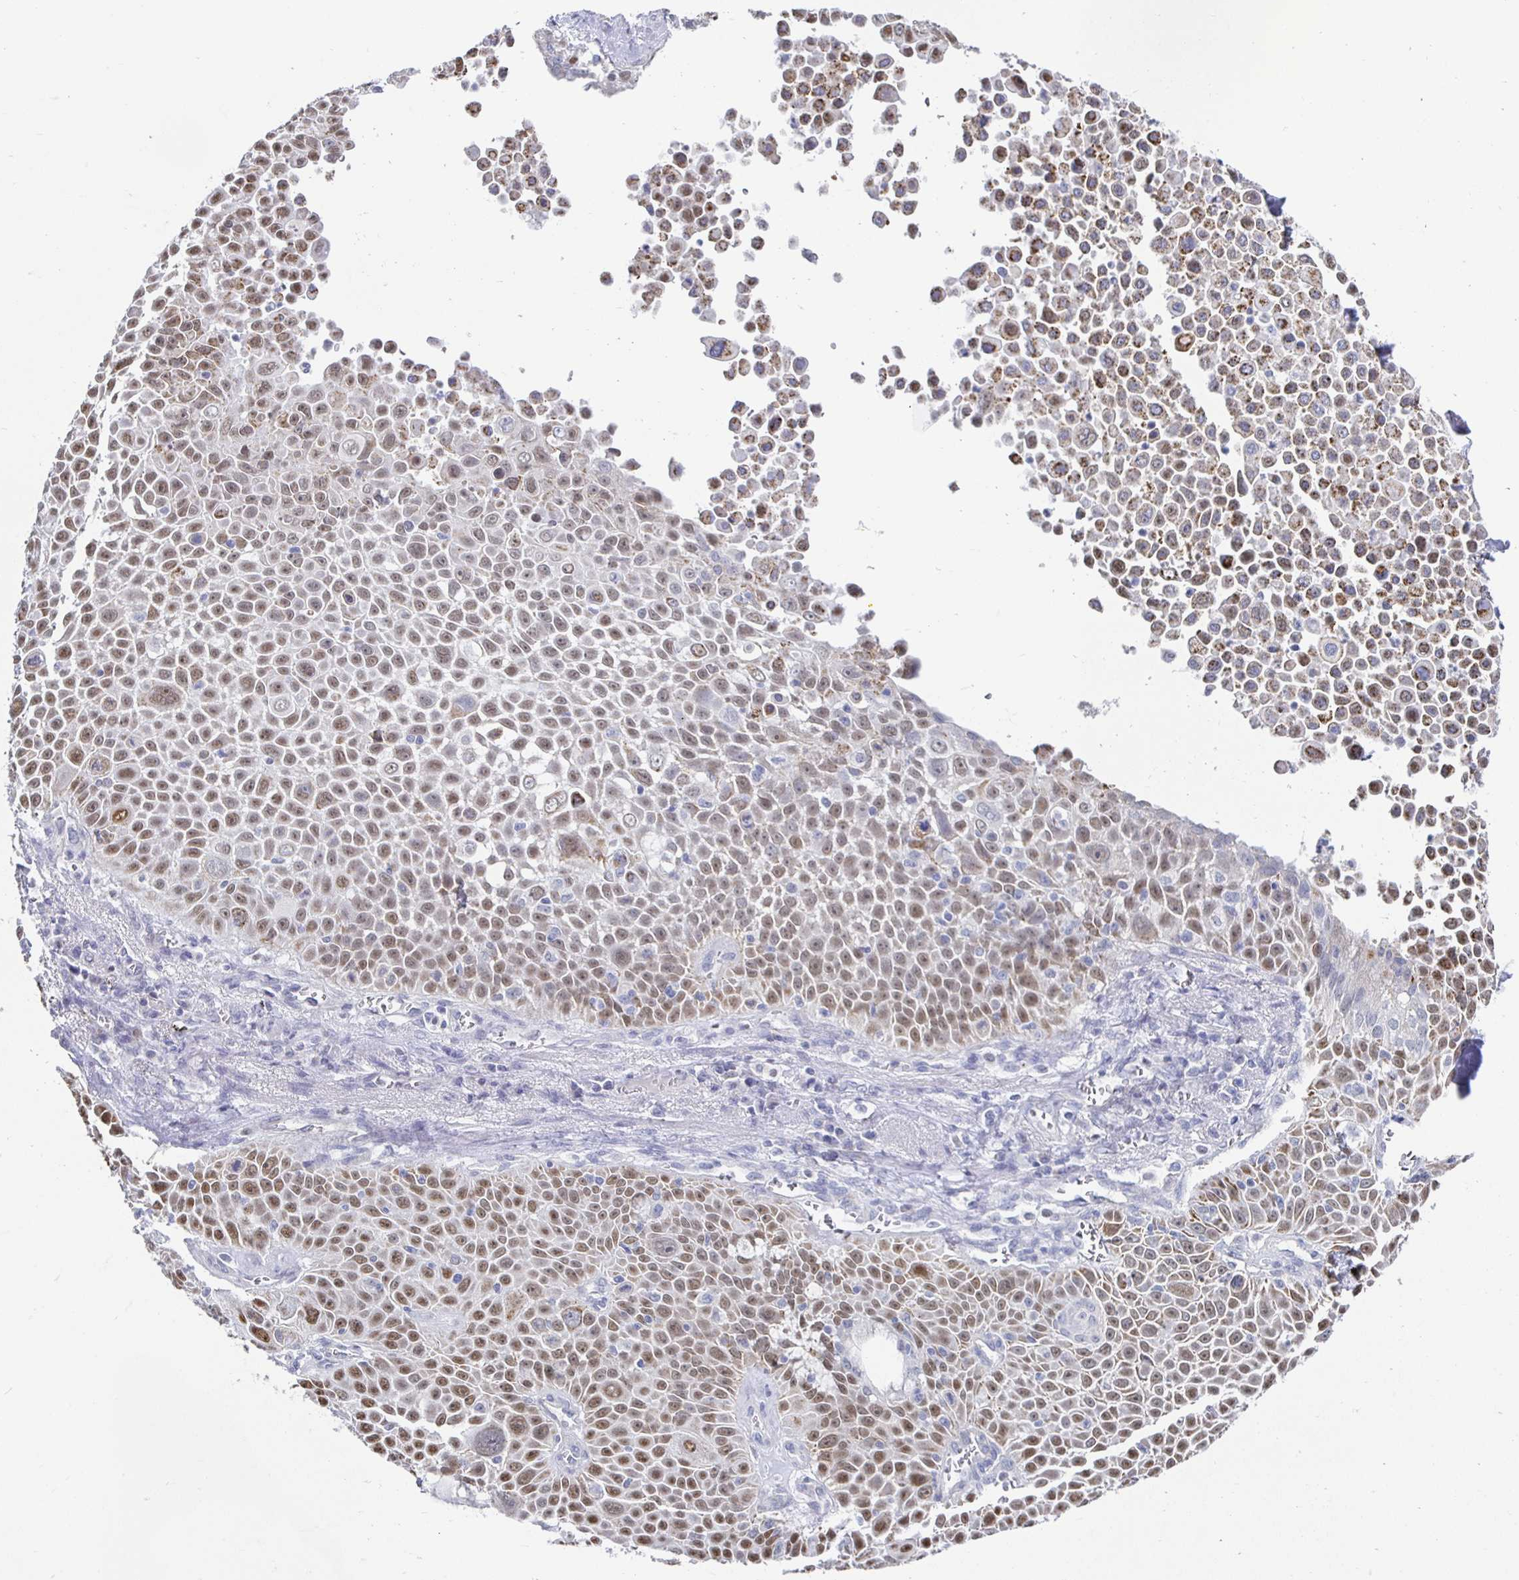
{"staining": {"intensity": "moderate", "quantity": ">75%", "location": "nuclear"}, "tissue": "lung cancer", "cell_type": "Tumor cells", "image_type": "cancer", "snomed": [{"axis": "morphology", "description": "Squamous cell carcinoma, NOS"}, {"axis": "morphology", "description": "Squamous cell carcinoma, metastatic, NOS"}, {"axis": "topography", "description": "Lymph node"}, {"axis": "topography", "description": "Lung"}], "caption": "This histopathology image demonstrates immunohistochemistry (IHC) staining of human lung cancer, with medium moderate nuclear staining in about >75% of tumor cells.", "gene": "NOCT", "patient": {"sex": "female", "age": 62}}